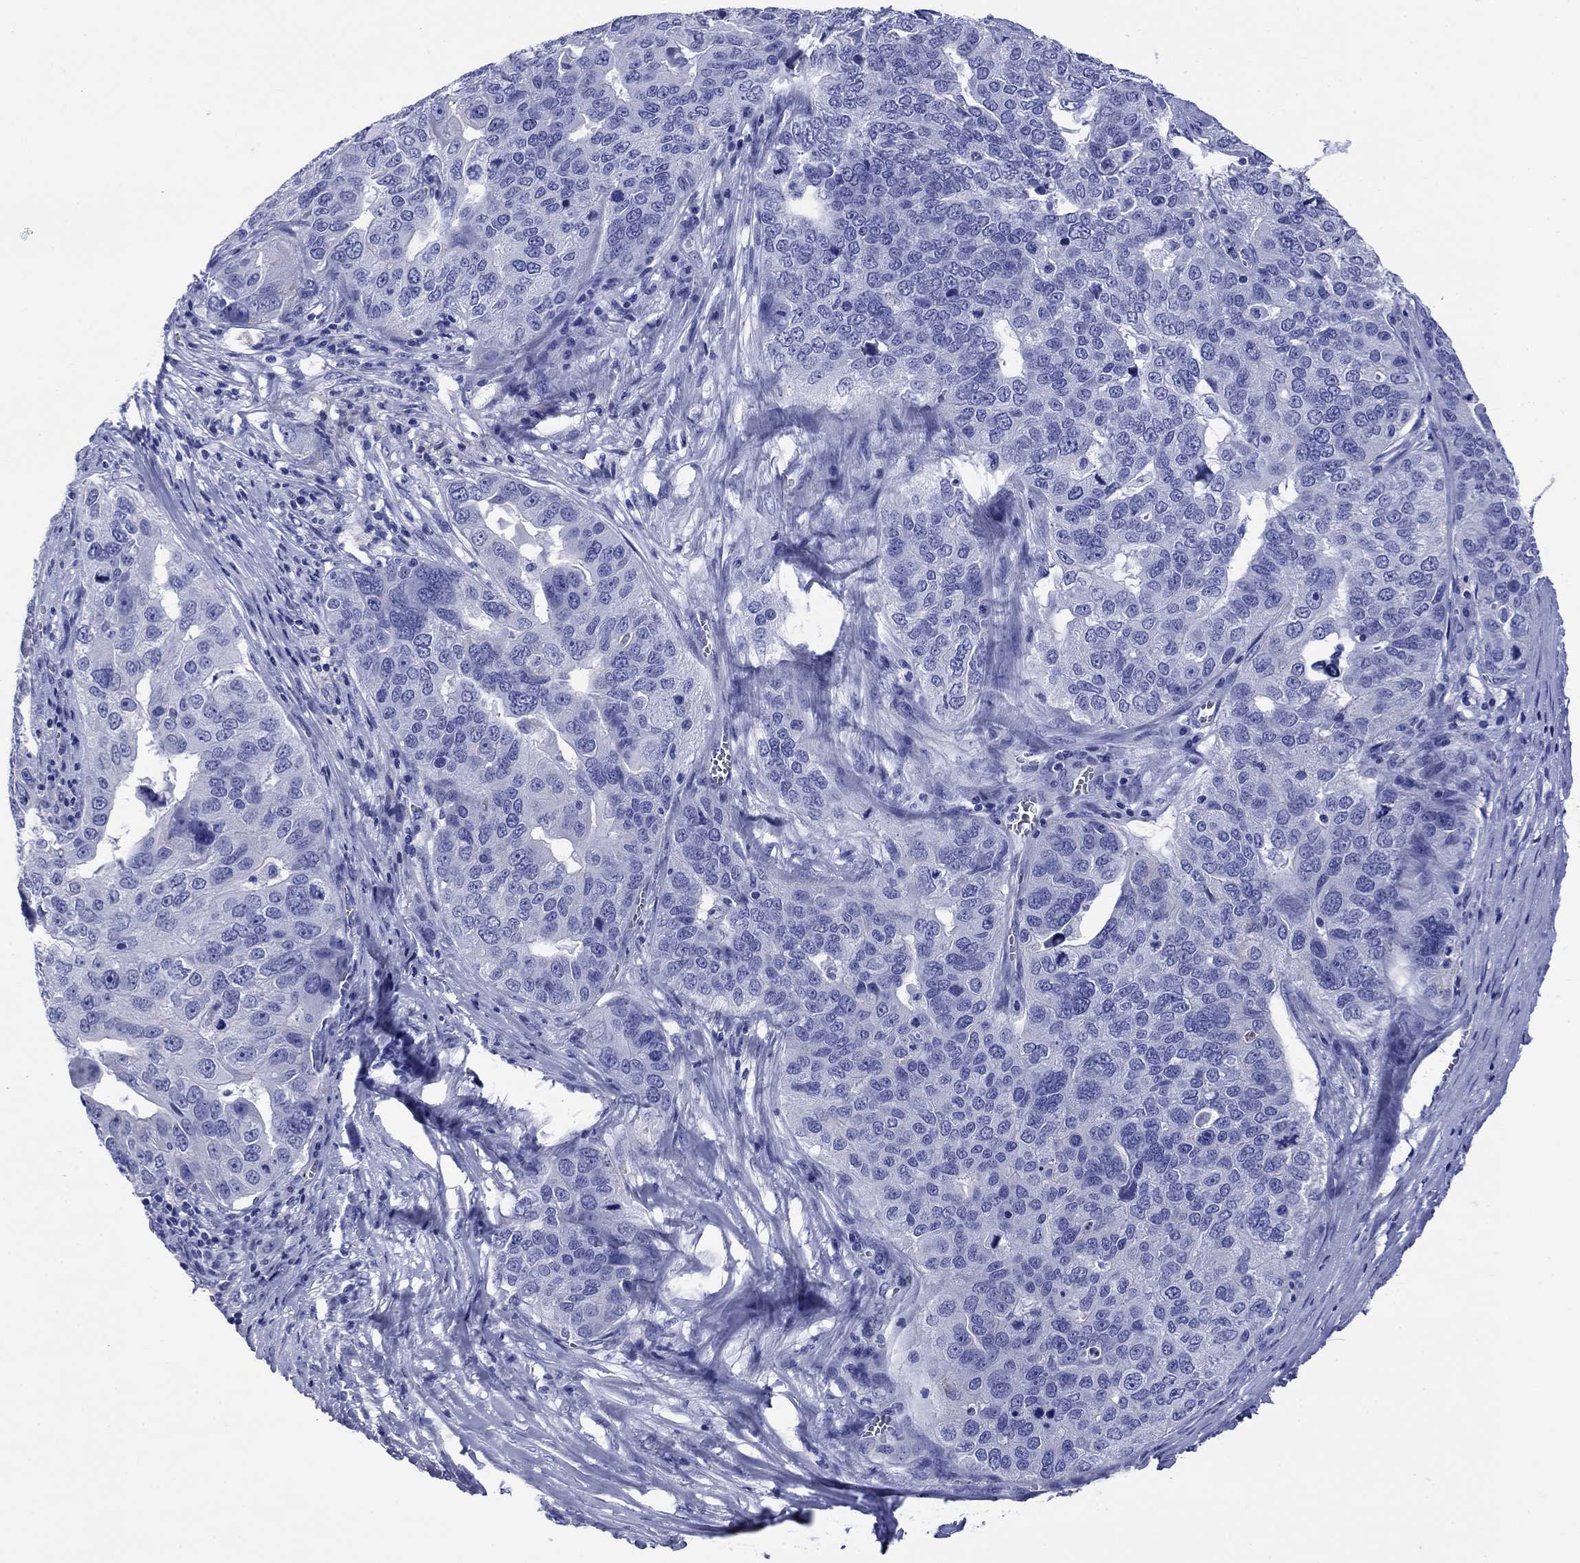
{"staining": {"intensity": "negative", "quantity": "none", "location": "none"}, "tissue": "ovarian cancer", "cell_type": "Tumor cells", "image_type": "cancer", "snomed": [{"axis": "morphology", "description": "Carcinoma, endometroid"}, {"axis": "topography", "description": "Soft tissue"}, {"axis": "topography", "description": "Ovary"}], "caption": "Tumor cells show no significant protein positivity in endometroid carcinoma (ovarian).", "gene": "SLC1A2", "patient": {"sex": "female", "age": 52}}